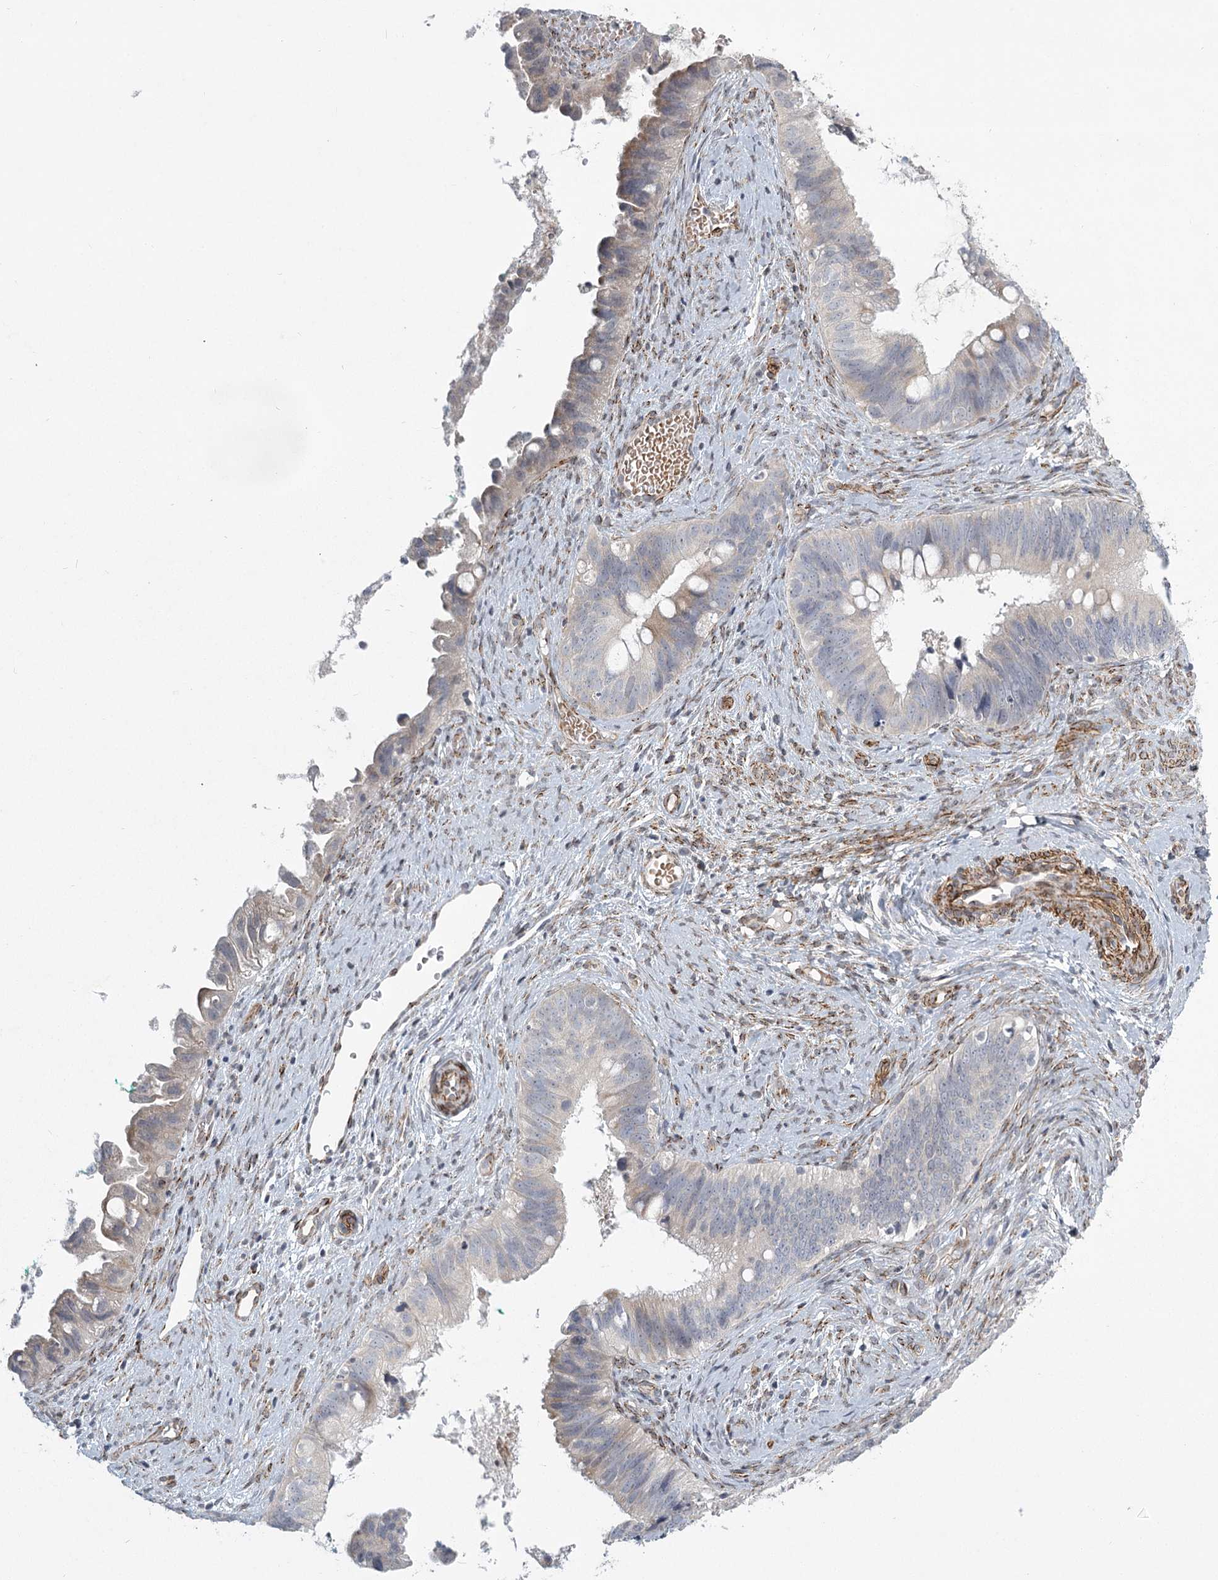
{"staining": {"intensity": "weak", "quantity": "<25%", "location": "cytoplasmic/membranous"}, "tissue": "cervical cancer", "cell_type": "Tumor cells", "image_type": "cancer", "snomed": [{"axis": "morphology", "description": "Adenocarcinoma, NOS"}, {"axis": "topography", "description": "Cervix"}], "caption": "Histopathology image shows no protein staining in tumor cells of cervical cancer (adenocarcinoma) tissue. The staining was performed using DAB to visualize the protein expression in brown, while the nuclei were stained in blue with hematoxylin (Magnification: 20x).", "gene": "MEPE", "patient": {"sex": "female", "age": 42}}